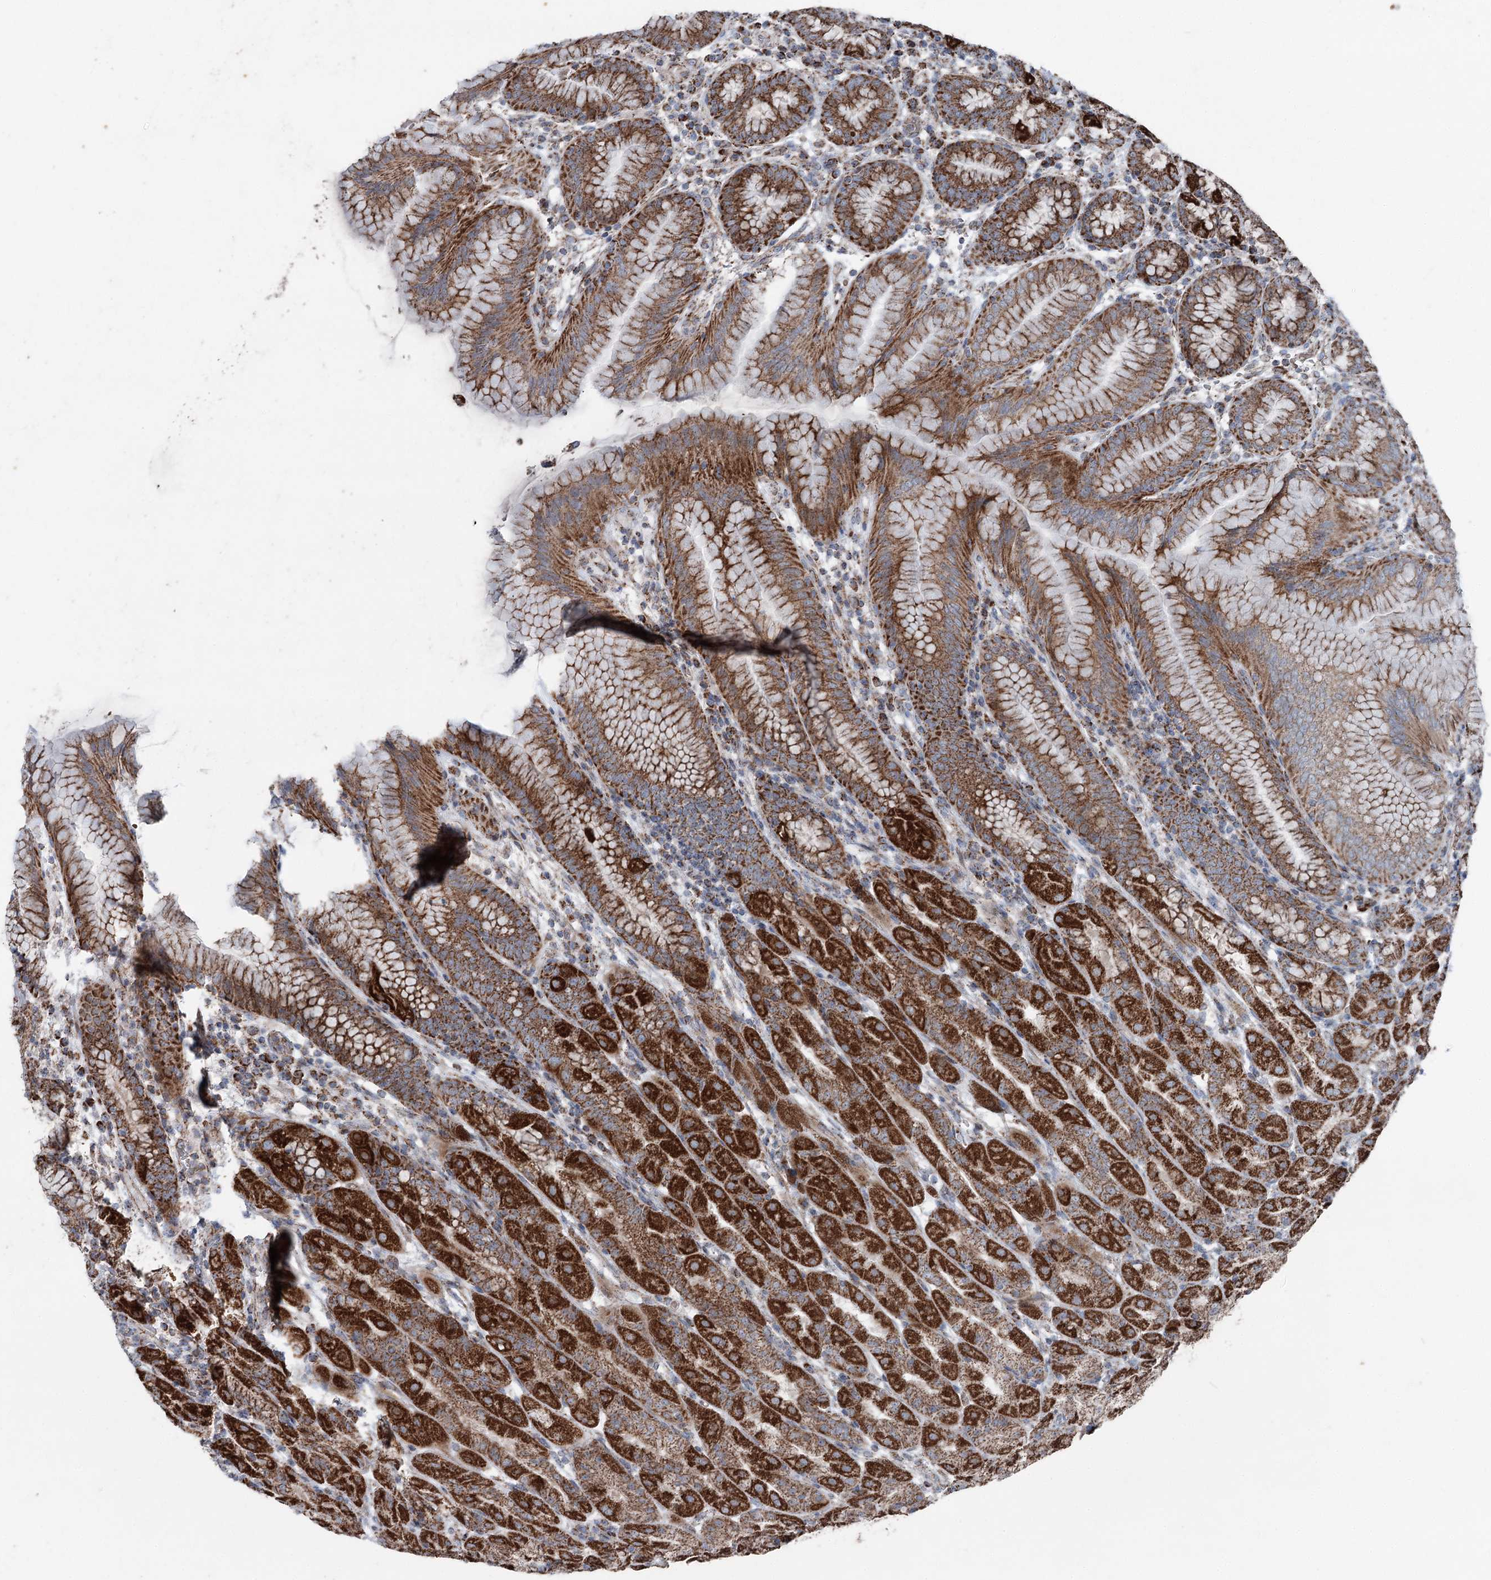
{"staining": {"intensity": "strong", "quantity": ">75%", "location": "cytoplasmic/membranous"}, "tissue": "stomach", "cell_type": "Glandular cells", "image_type": "normal", "snomed": [{"axis": "morphology", "description": "Normal tissue, NOS"}, {"axis": "topography", "description": "Stomach"}], "caption": "Brown immunohistochemical staining in benign human stomach demonstrates strong cytoplasmic/membranous staining in about >75% of glandular cells. Immunohistochemistry stains the protein of interest in brown and the nuclei are stained blue.", "gene": "UCN3", "patient": {"sex": "female", "age": 79}}